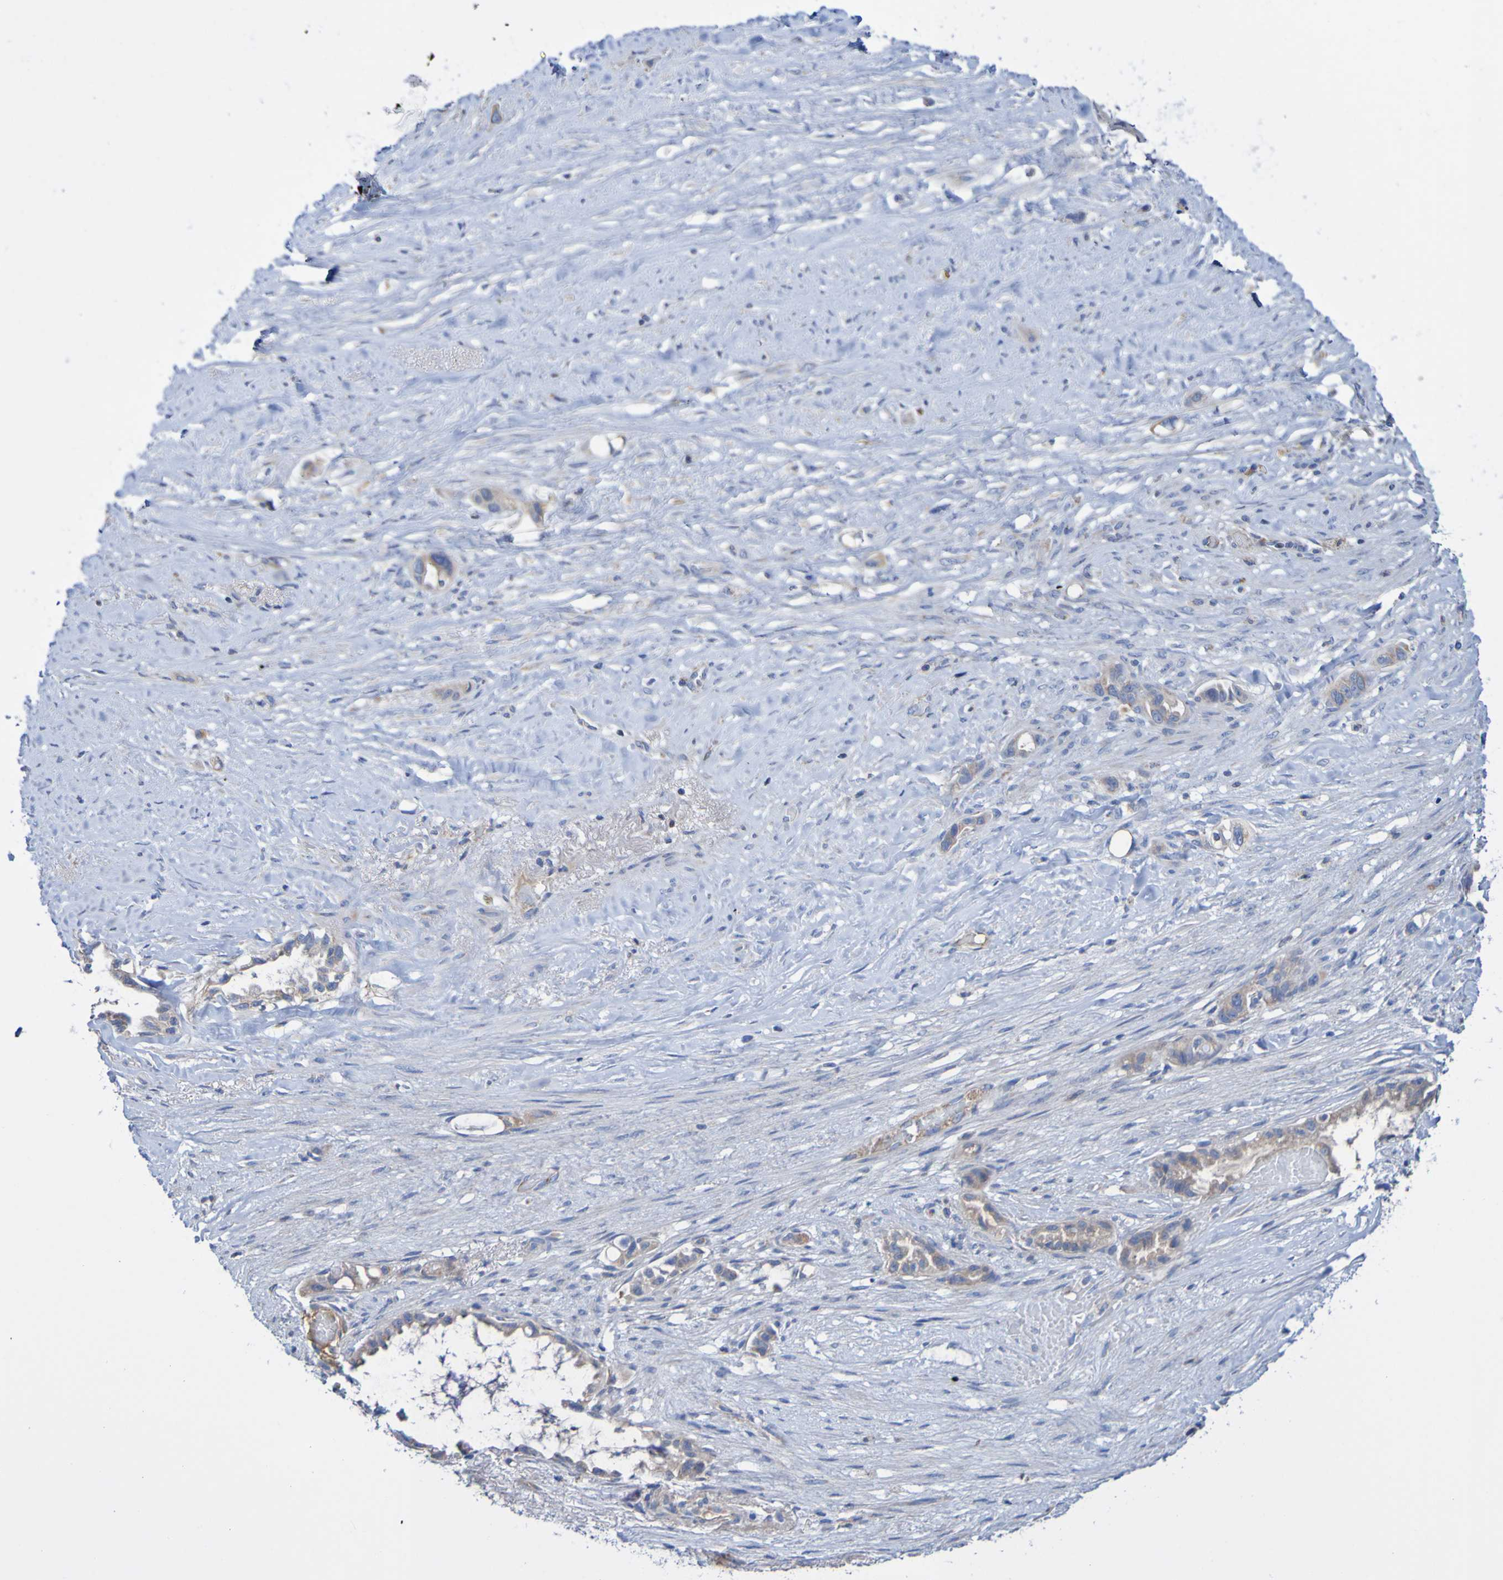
{"staining": {"intensity": "weak", "quantity": ">75%", "location": "cytoplasmic/membranous"}, "tissue": "liver cancer", "cell_type": "Tumor cells", "image_type": "cancer", "snomed": [{"axis": "morphology", "description": "Cholangiocarcinoma"}, {"axis": "topography", "description": "Liver"}], "caption": "Protein staining of liver cholangiocarcinoma tissue shows weak cytoplasmic/membranous expression in approximately >75% of tumor cells. (Brightfield microscopy of DAB IHC at high magnification).", "gene": "CNTN2", "patient": {"sex": "female", "age": 65}}